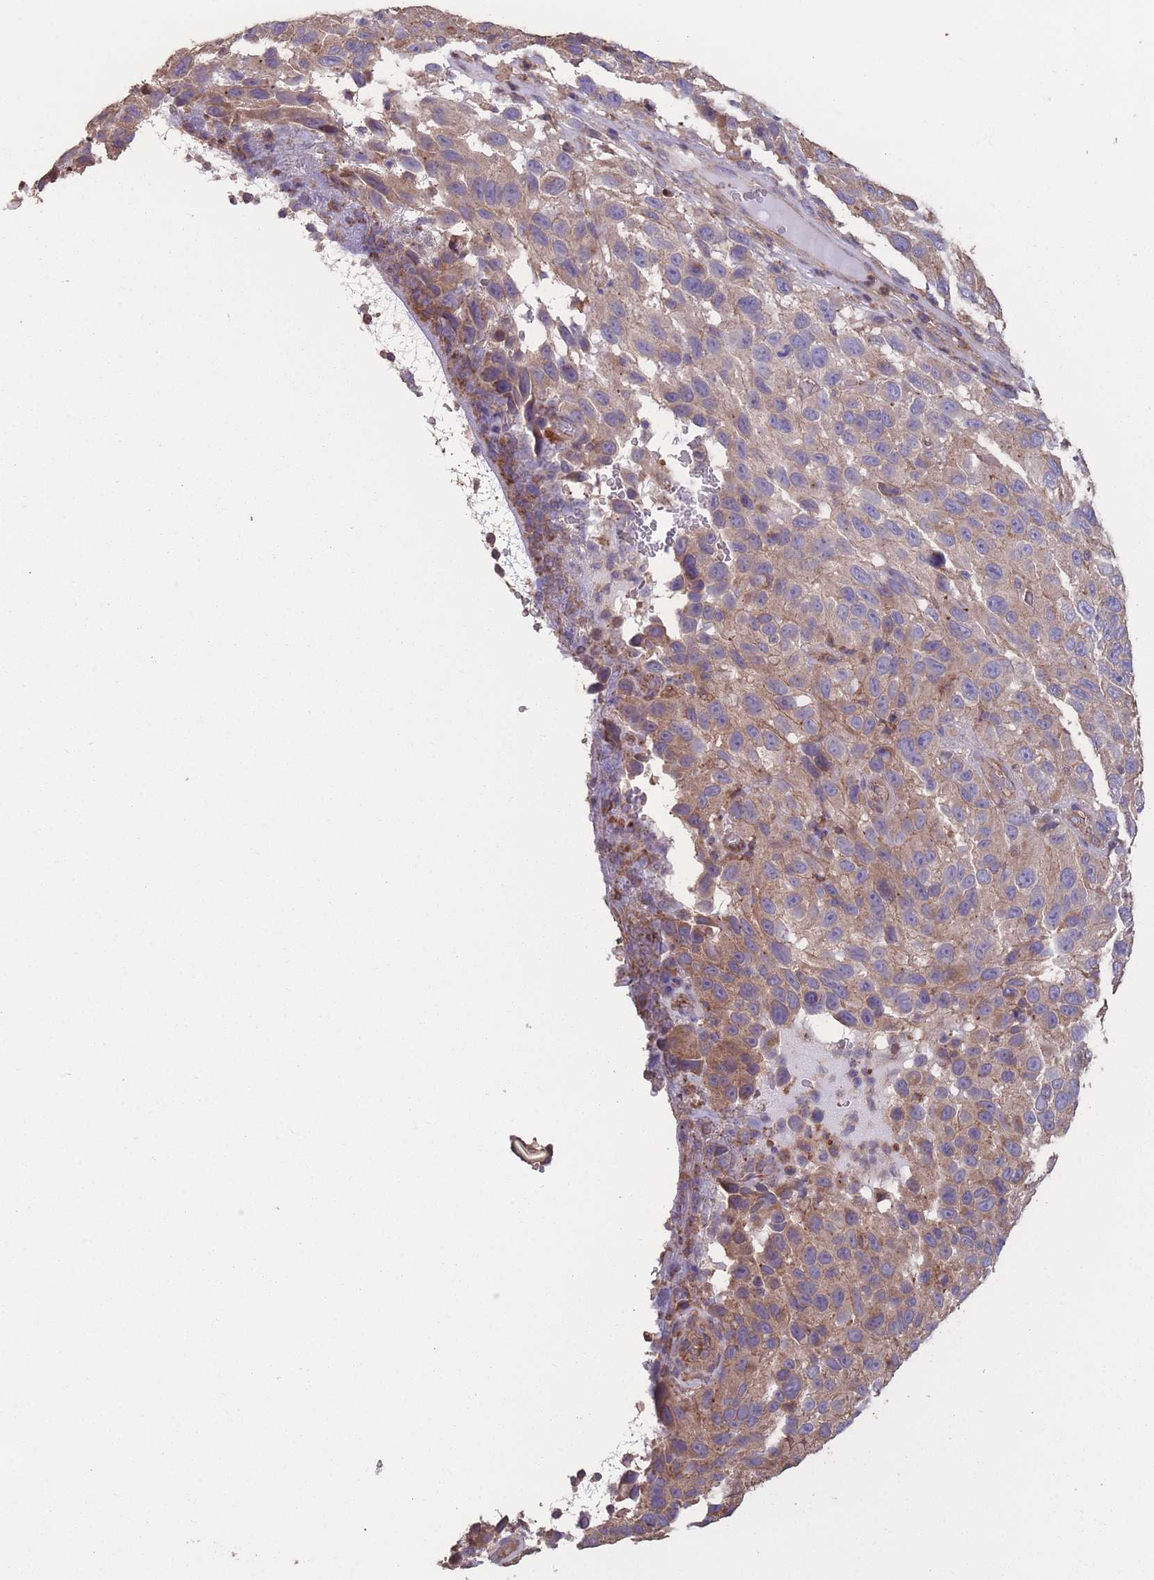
{"staining": {"intensity": "weak", "quantity": ">75%", "location": "cytoplasmic/membranous"}, "tissue": "melanoma", "cell_type": "Tumor cells", "image_type": "cancer", "snomed": [{"axis": "morphology", "description": "Malignant melanoma, NOS"}, {"axis": "topography", "description": "Skin"}], "caption": "Brown immunohistochemical staining in human malignant melanoma reveals weak cytoplasmic/membranous staining in about >75% of tumor cells. (Brightfield microscopy of DAB IHC at high magnification).", "gene": "NUDT21", "patient": {"sex": "female", "age": 96}}